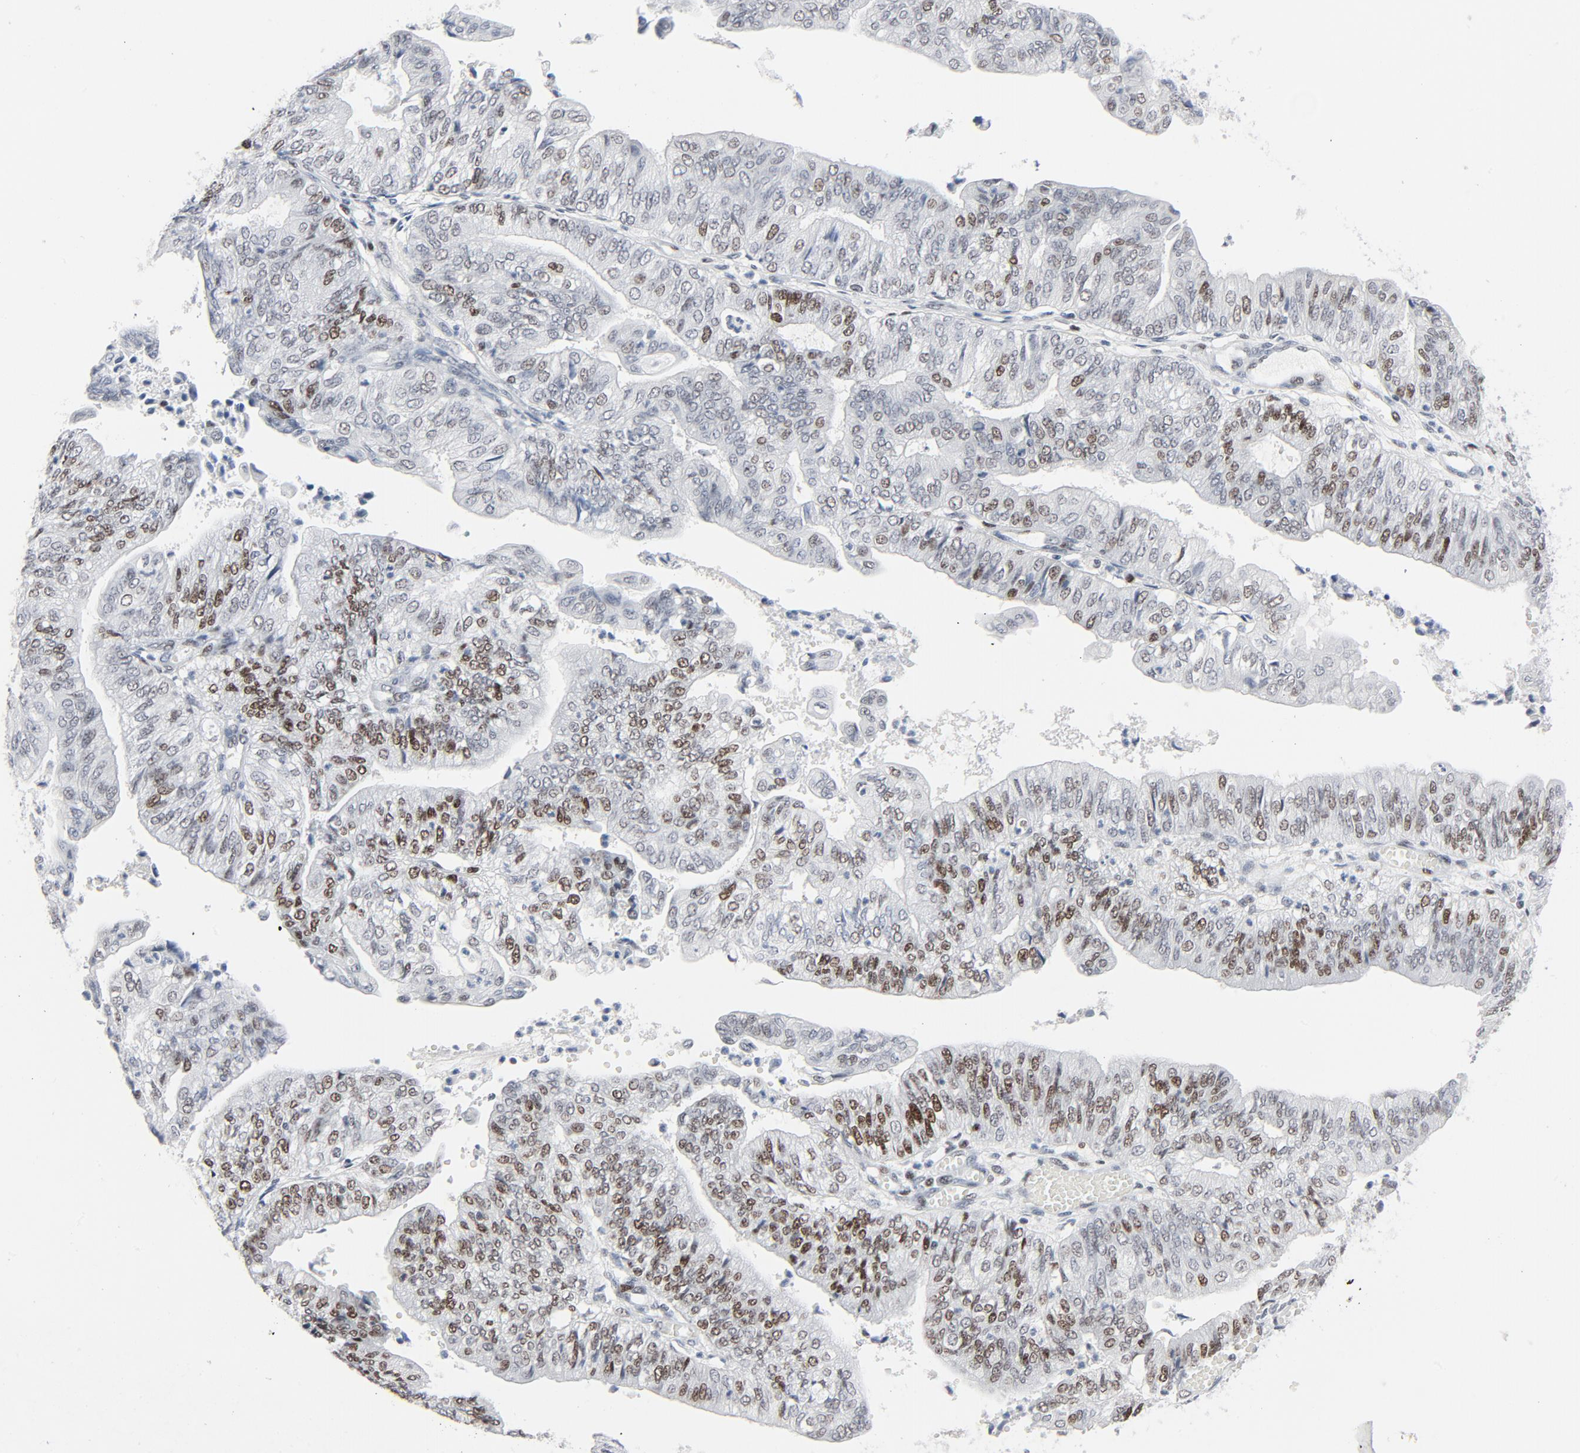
{"staining": {"intensity": "moderate", "quantity": "25%-75%", "location": "nuclear"}, "tissue": "endometrial cancer", "cell_type": "Tumor cells", "image_type": "cancer", "snomed": [{"axis": "morphology", "description": "Adenocarcinoma, NOS"}, {"axis": "topography", "description": "Endometrium"}], "caption": "DAB (3,3'-diaminobenzidine) immunohistochemical staining of endometrial cancer (adenocarcinoma) exhibits moderate nuclear protein positivity in approximately 25%-75% of tumor cells.", "gene": "POLD1", "patient": {"sex": "female", "age": 59}}